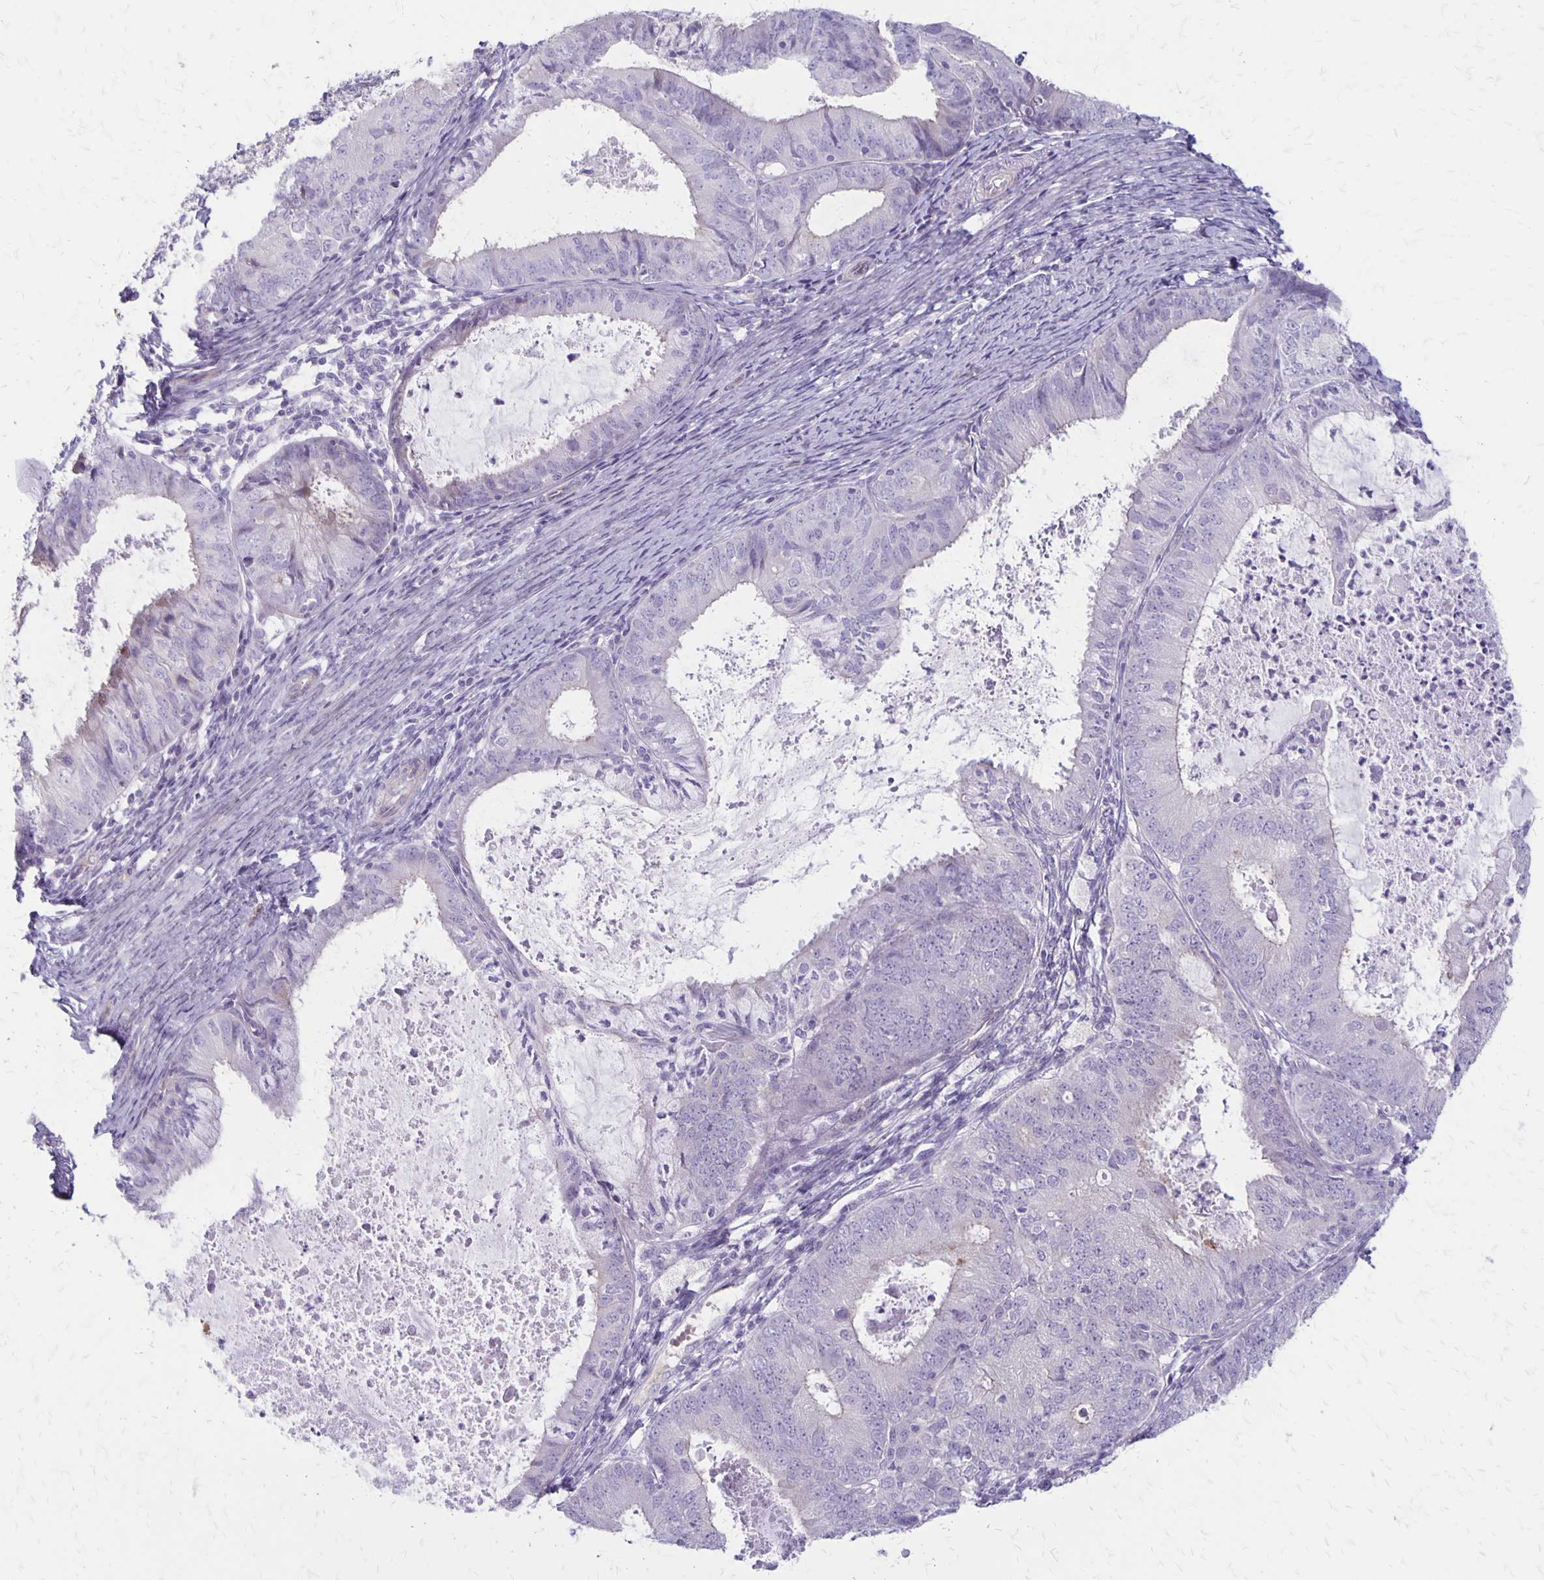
{"staining": {"intensity": "negative", "quantity": "none", "location": "none"}, "tissue": "endometrial cancer", "cell_type": "Tumor cells", "image_type": "cancer", "snomed": [{"axis": "morphology", "description": "Adenocarcinoma, NOS"}, {"axis": "topography", "description": "Endometrium"}], "caption": "There is no significant staining in tumor cells of endometrial cancer.", "gene": "HOMER1", "patient": {"sex": "female", "age": 57}}